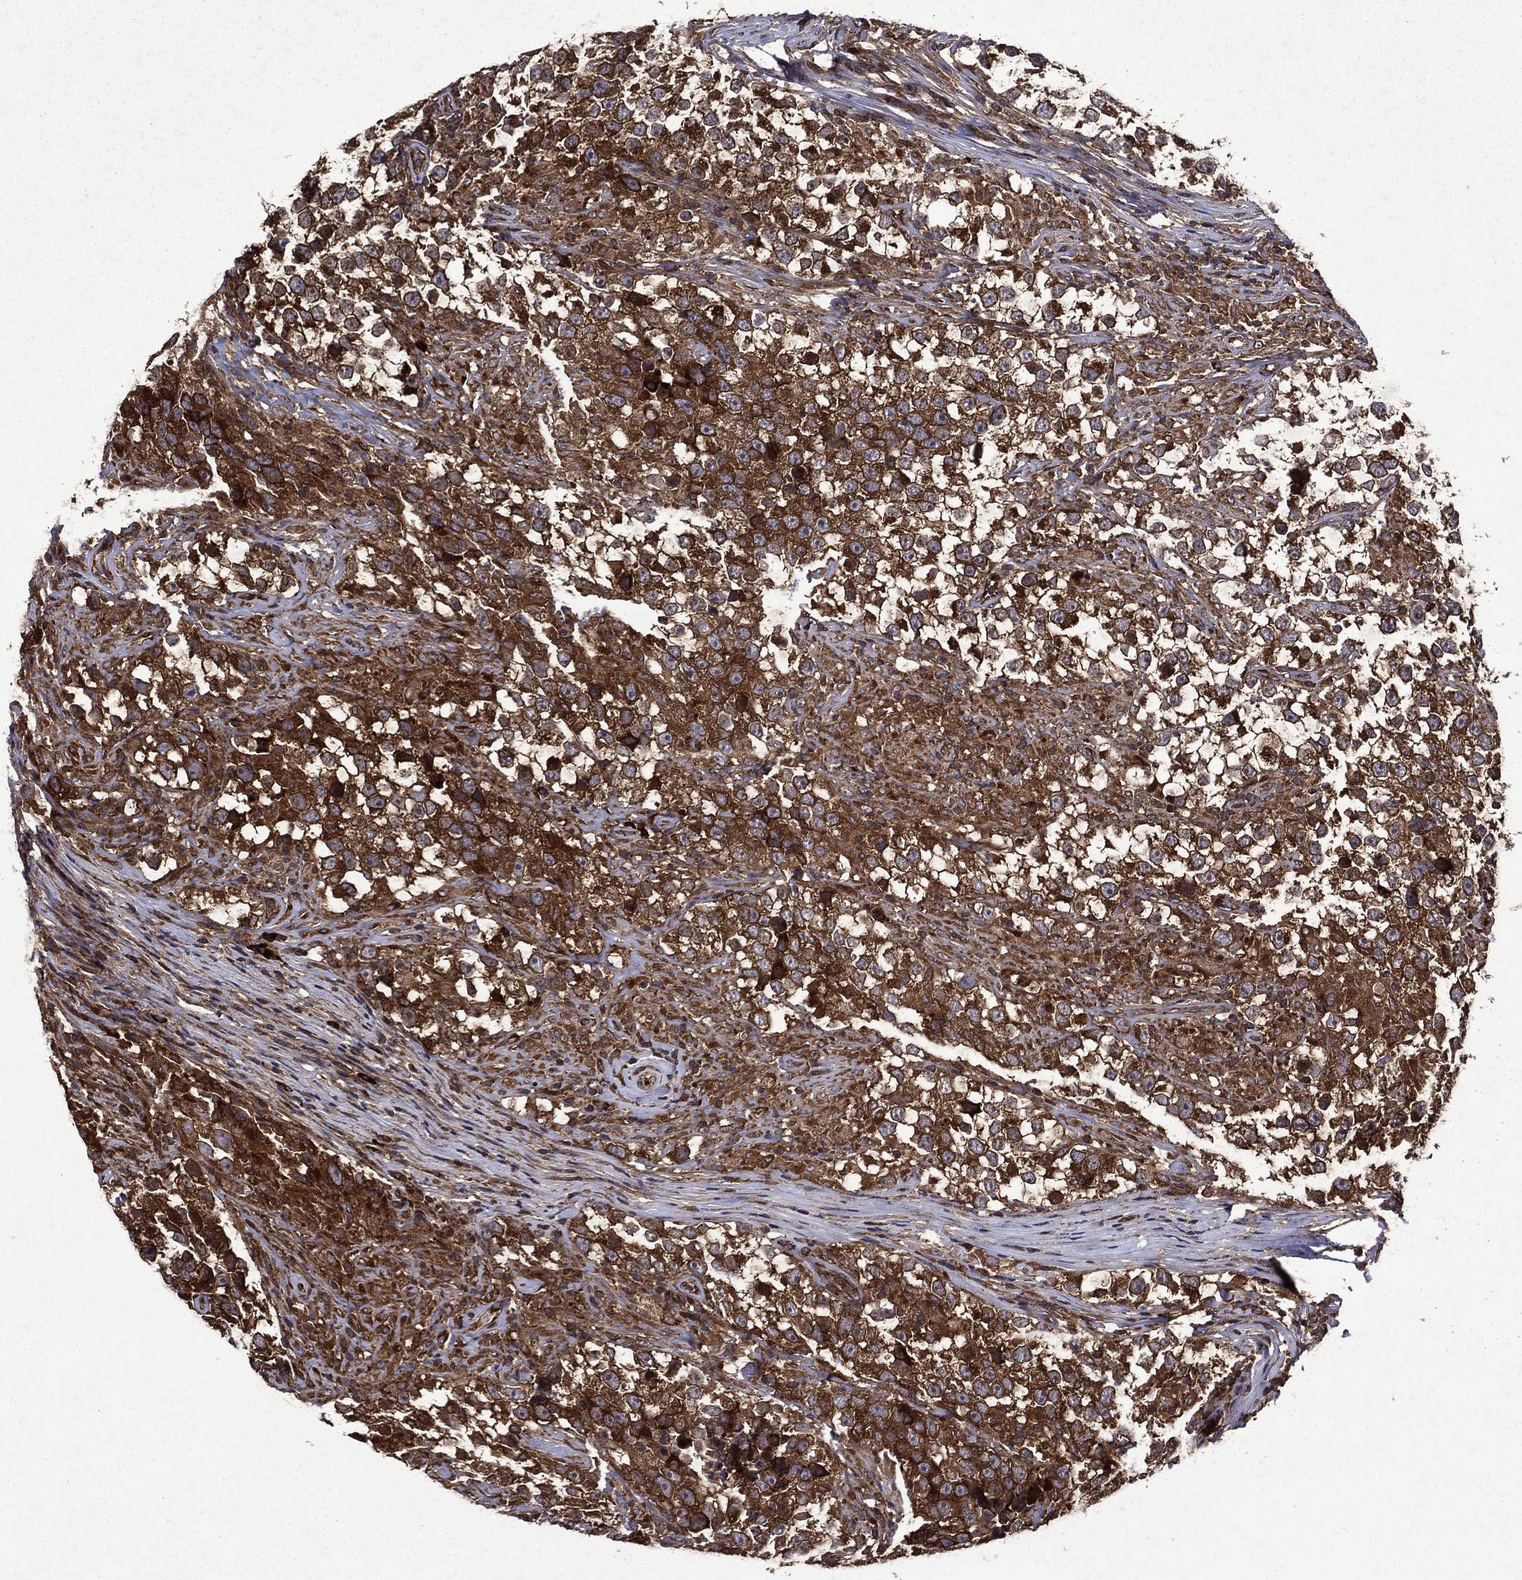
{"staining": {"intensity": "strong", "quantity": ">75%", "location": "cytoplasmic/membranous"}, "tissue": "testis cancer", "cell_type": "Tumor cells", "image_type": "cancer", "snomed": [{"axis": "morphology", "description": "Seminoma, NOS"}, {"axis": "topography", "description": "Testis"}], "caption": "Immunohistochemical staining of testis cancer reveals high levels of strong cytoplasmic/membranous protein positivity in approximately >75% of tumor cells. (DAB IHC, brown staining for protein, blue staining for nuclei).", "gene": "EIF2B4", "patient": {"sex": "male", "age": 46}}